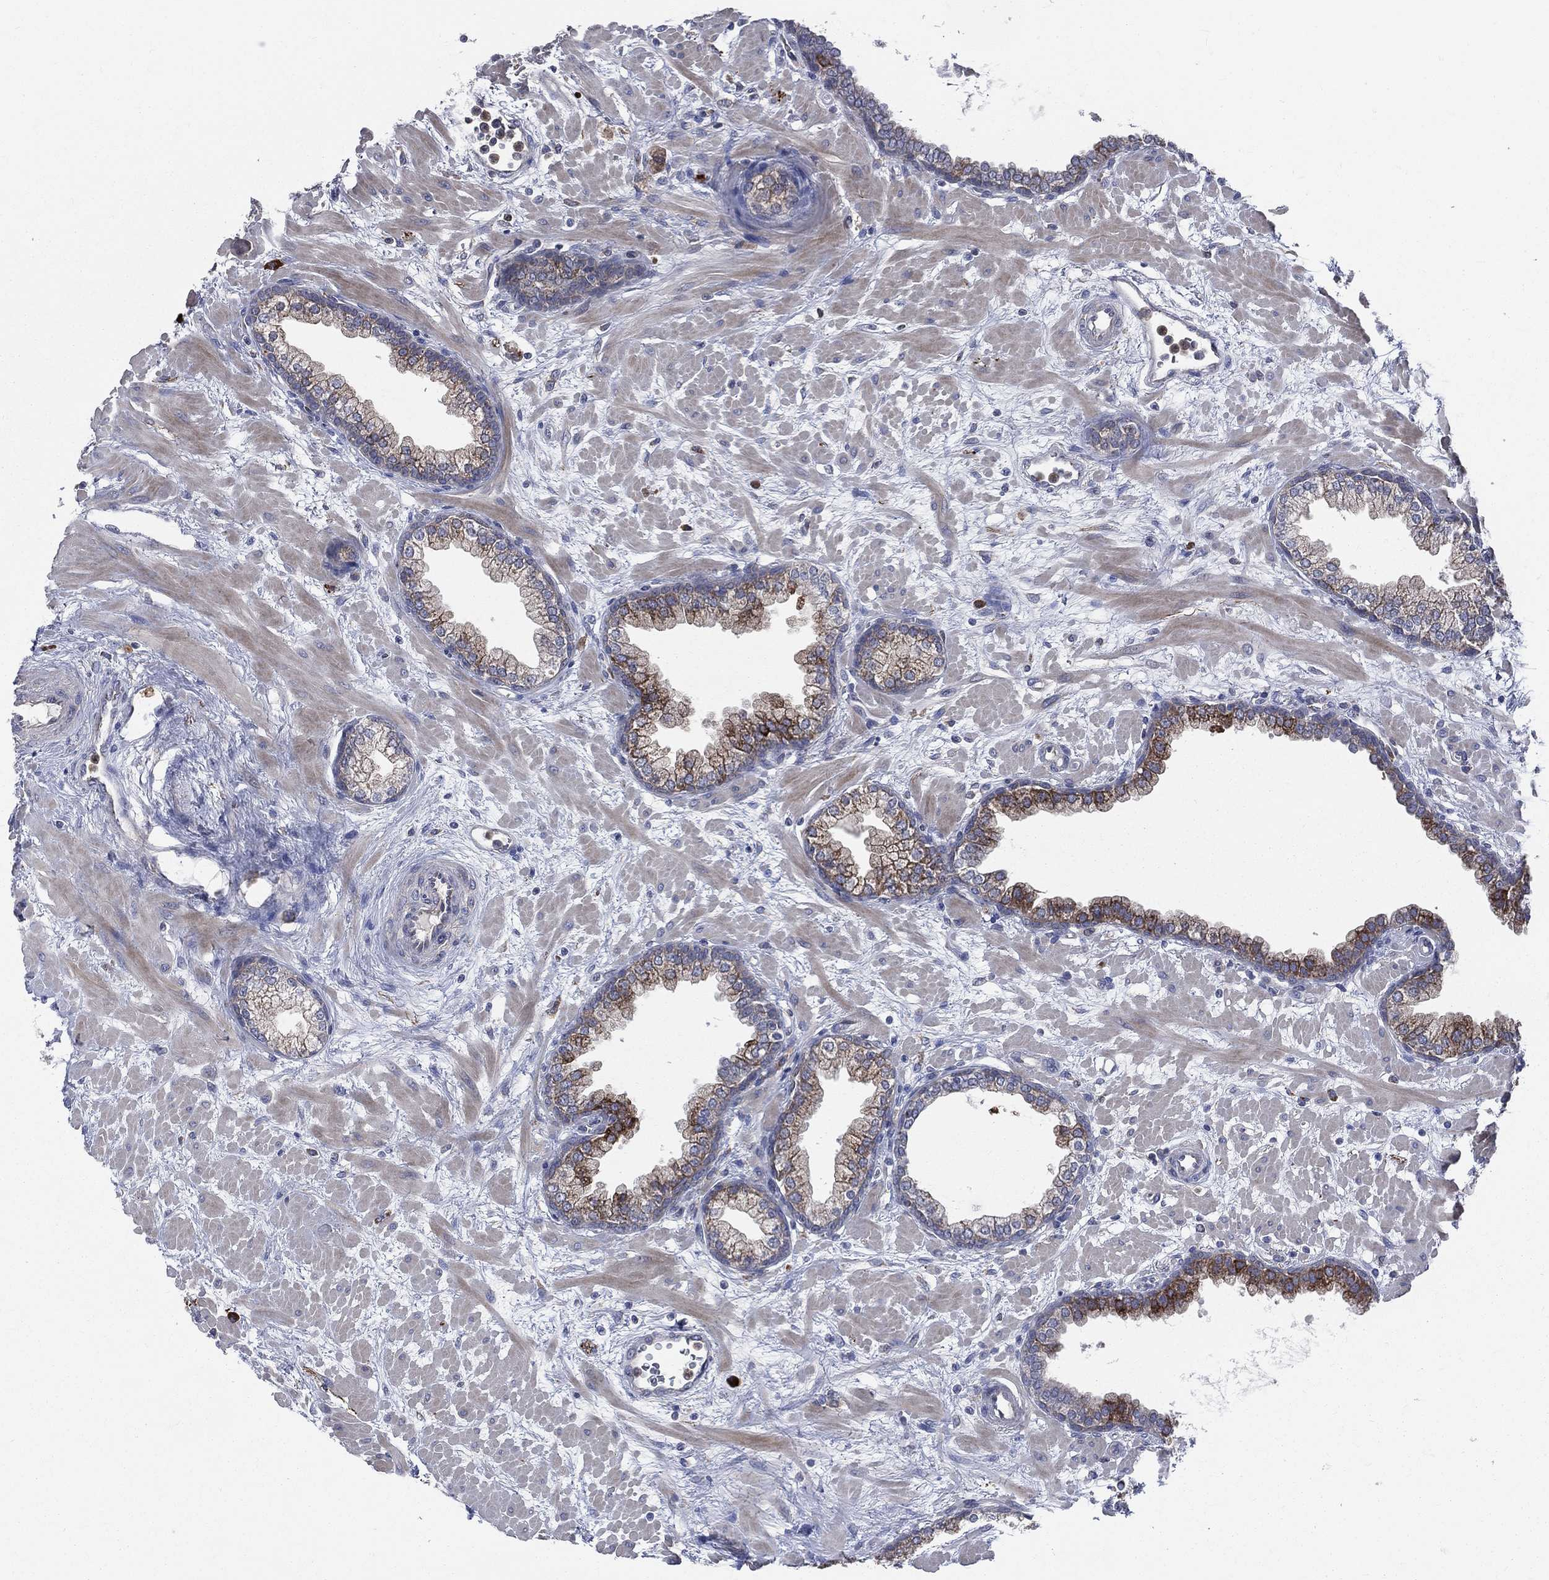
{"staining": {"intensity": "moderate", "quantity": "25%-75%", "location": "cytoplasmic/membranous"}, "tissue": "prostate", "cell_type": "Glandular cells", "image_type": "normal", "snomed": [{"axis": "morphology", "description": "Normal tissue, NOS"}, {"axis": "topography", "description": "Prostate"}], "caption": "Immunohistochemical staining of benign human prostate displays moderate cytoplasmic/membranous protein staining in about 25%-75% of glandular cells.", "gene": "CCDC159", "patient": {"sex": "male", "age": 63}}